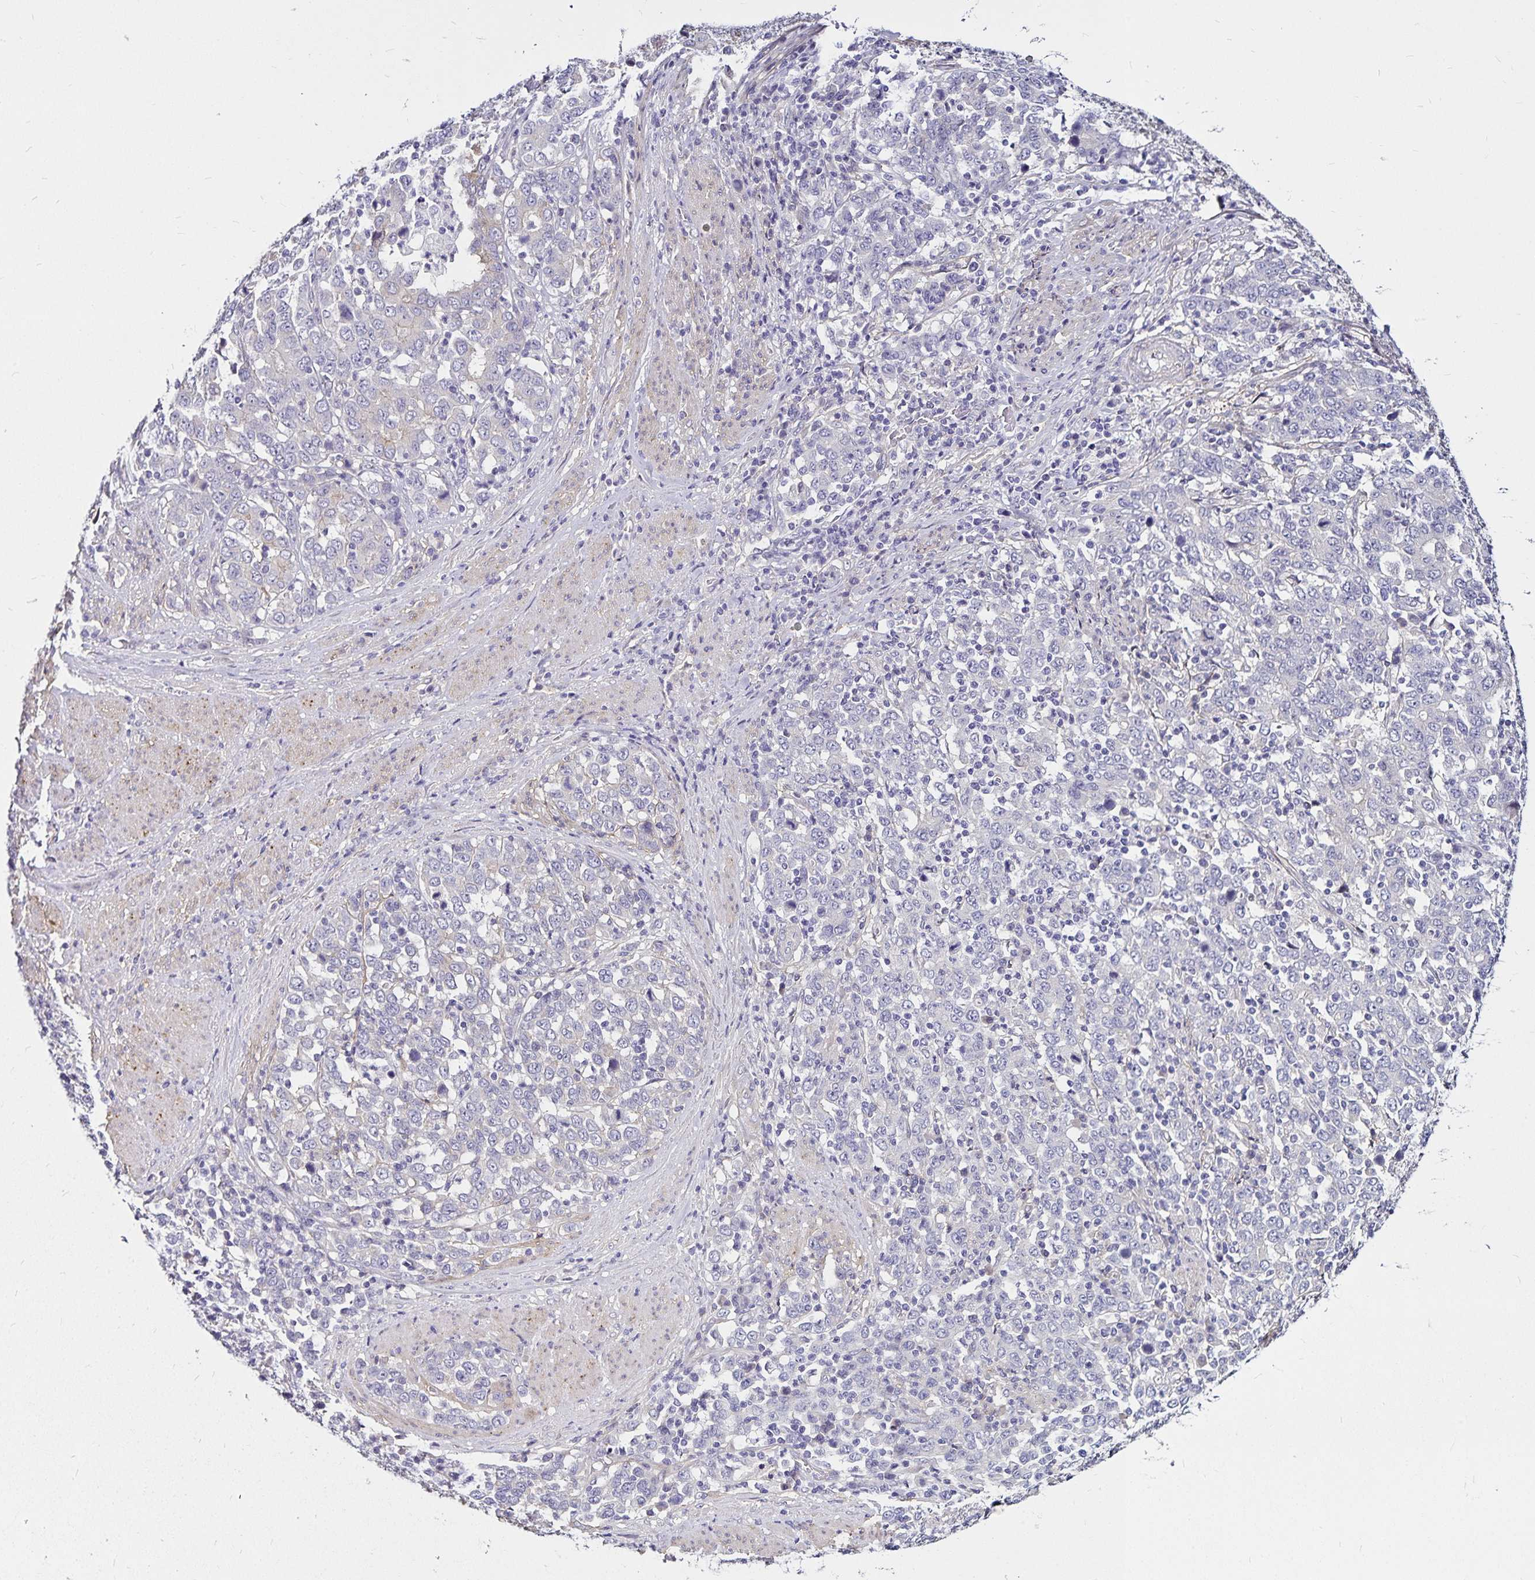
{"staining": {"intensity": "negative", "quantity": "none", "location": "none"}, "tissue": "stomach cancer", "cell_type": "Tumor cells", "image_type": "cancer", "snomed": [{"axis": "morphology", "description": "Adenocarcinoma, NOS"}, {"axis": "topography", "description": "Stomach, upper"}], "caption": "Tumor cells are negative for brown protein staining in stomach adenocarcinoma.", "gene": "GNG12", "patient": {"sex": "male", "age": 69}}